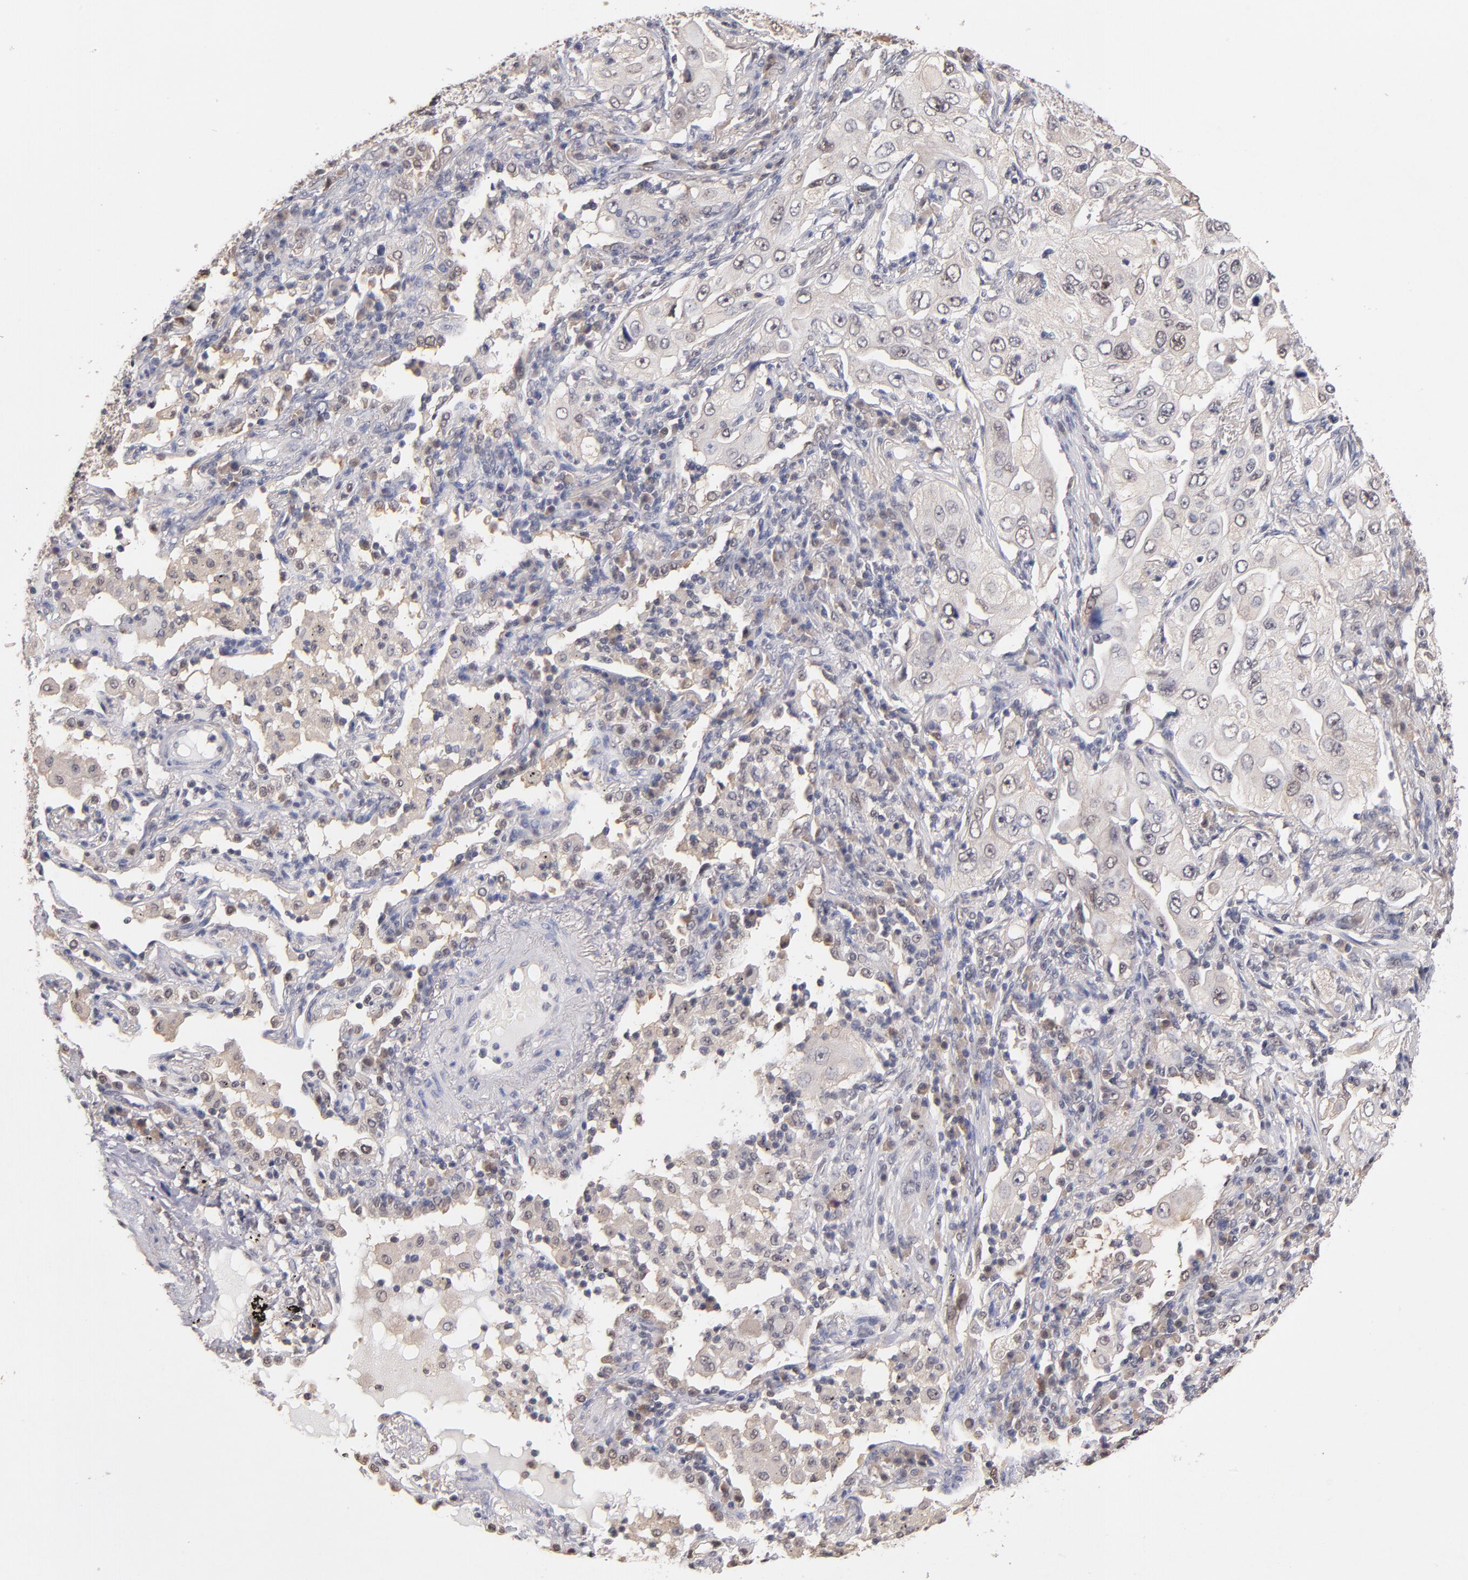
{"staining": {"intensity": "weak", "quantity": "<25%", "location": "nuclear"}, "tissue": "lung cancer", "cell_type": "Tumor cells", "image_type": "cancer", "snomed": [{"axis": "morphology", "description": "Adenocarcinoma, NOS"}, {"axis": "topography", "description": "Lung"}], "caption": "Immunohistochemistry micrograph of human lung adenocarcinoma stained for a protein (brown), which demonstrates no staining in tumor cells. (DAB immunohistochemistry (IHC) with hematoxylin counter stain).", "gene": "PSMD10", "patient": {"sex": "male", "age": 84}}